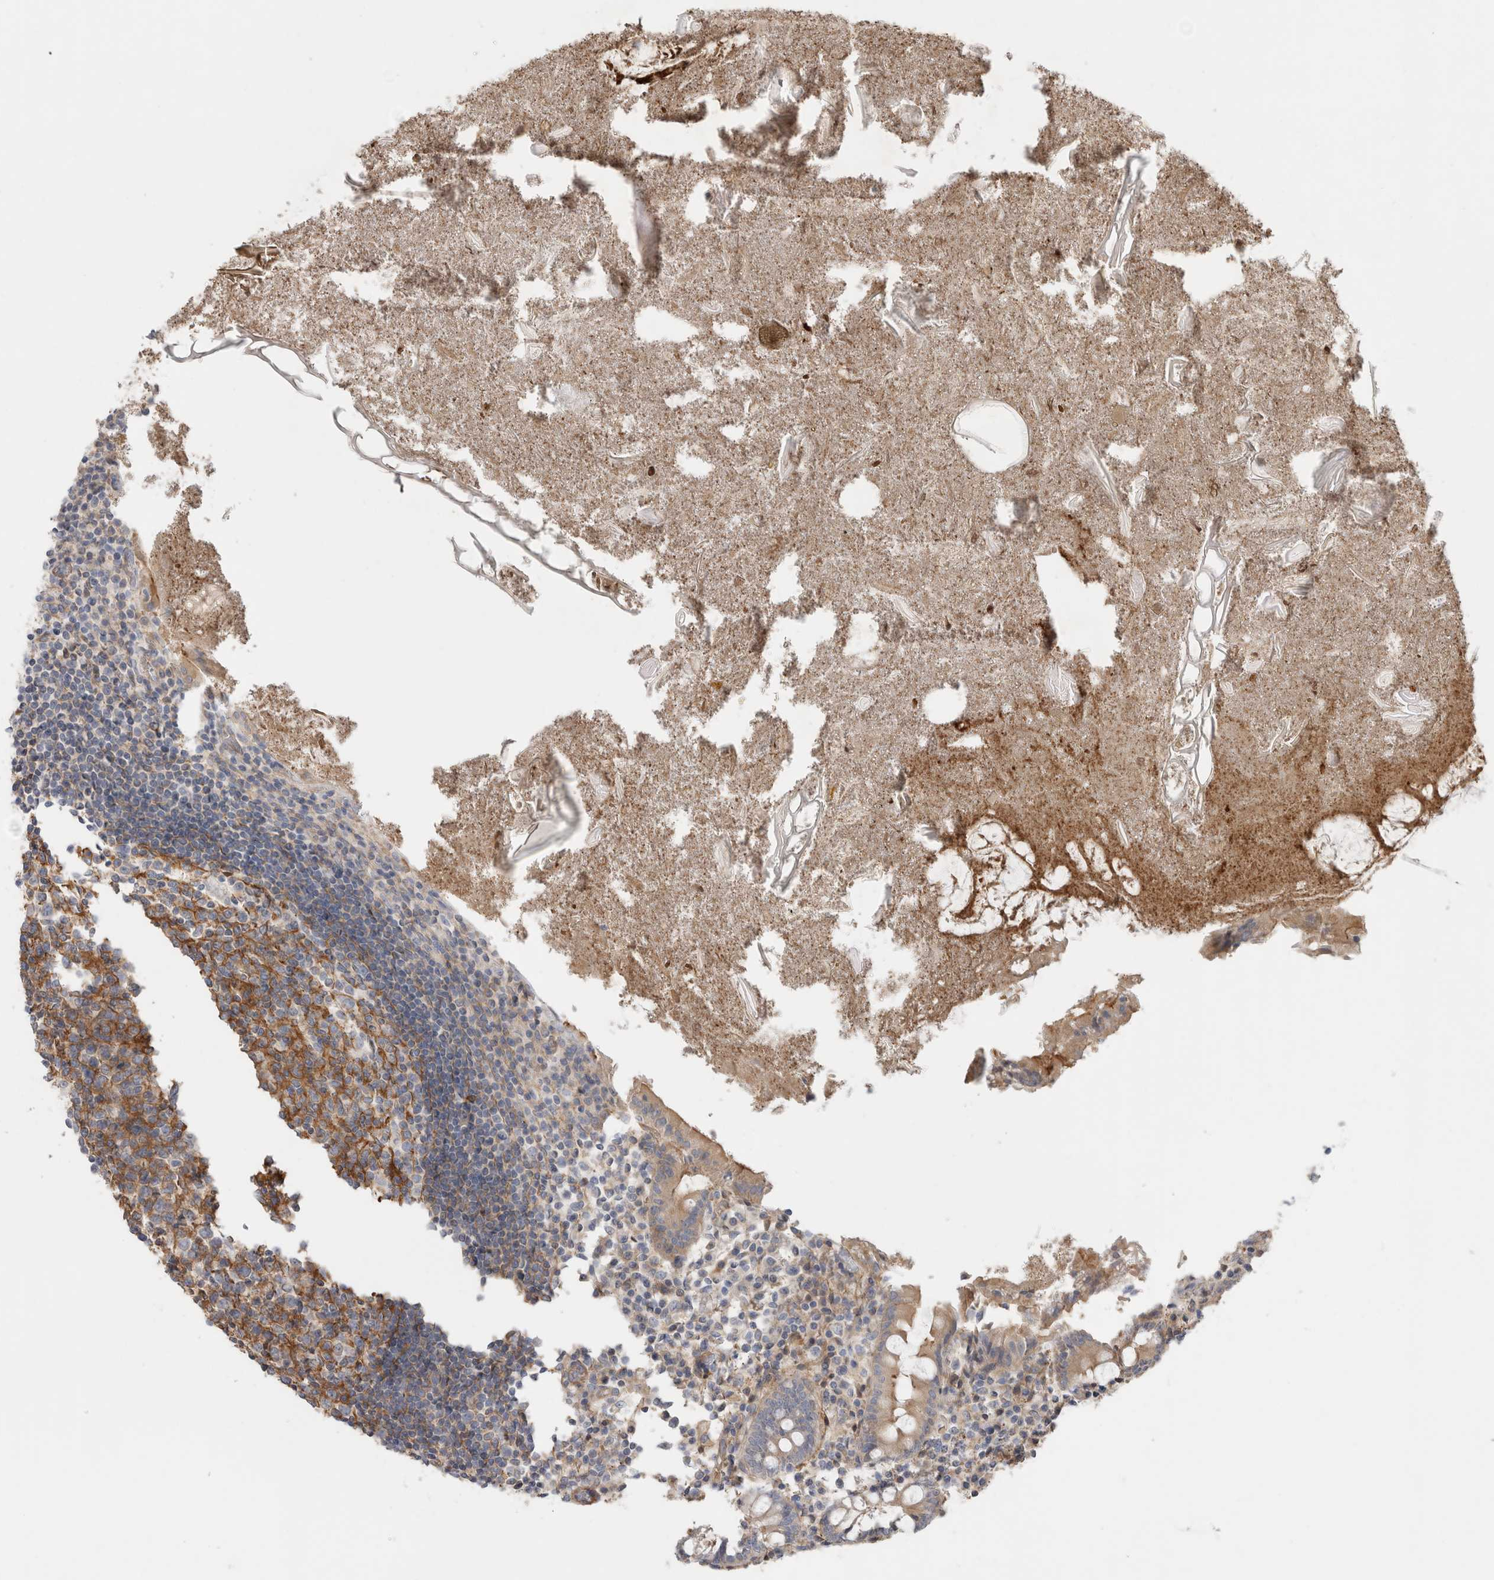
{"staining": {"intensity": "moderate", "quantity": "25%-75%", "location": "cytoplasmic/membranous"}, "tissue": "appendix", "cell_type": "Glandular cells", "image_type": "normal", "snomed": [{"axis": "morphology", "description": "Normal tissue, NOS"}, {"axis": "topography", "description": "Appendix"}], "caption": "Immunohistochemistry image of unremarkable appendix: human appendix stained using IHC displays medium levels of moderate protein expression localized specifically in the cytoplasmic/membranous of glandular cells, appearing as a cytoplasmic/membranous brown color.", "gene": "CFI", "patient": {"sex": "female", "age": 17}}